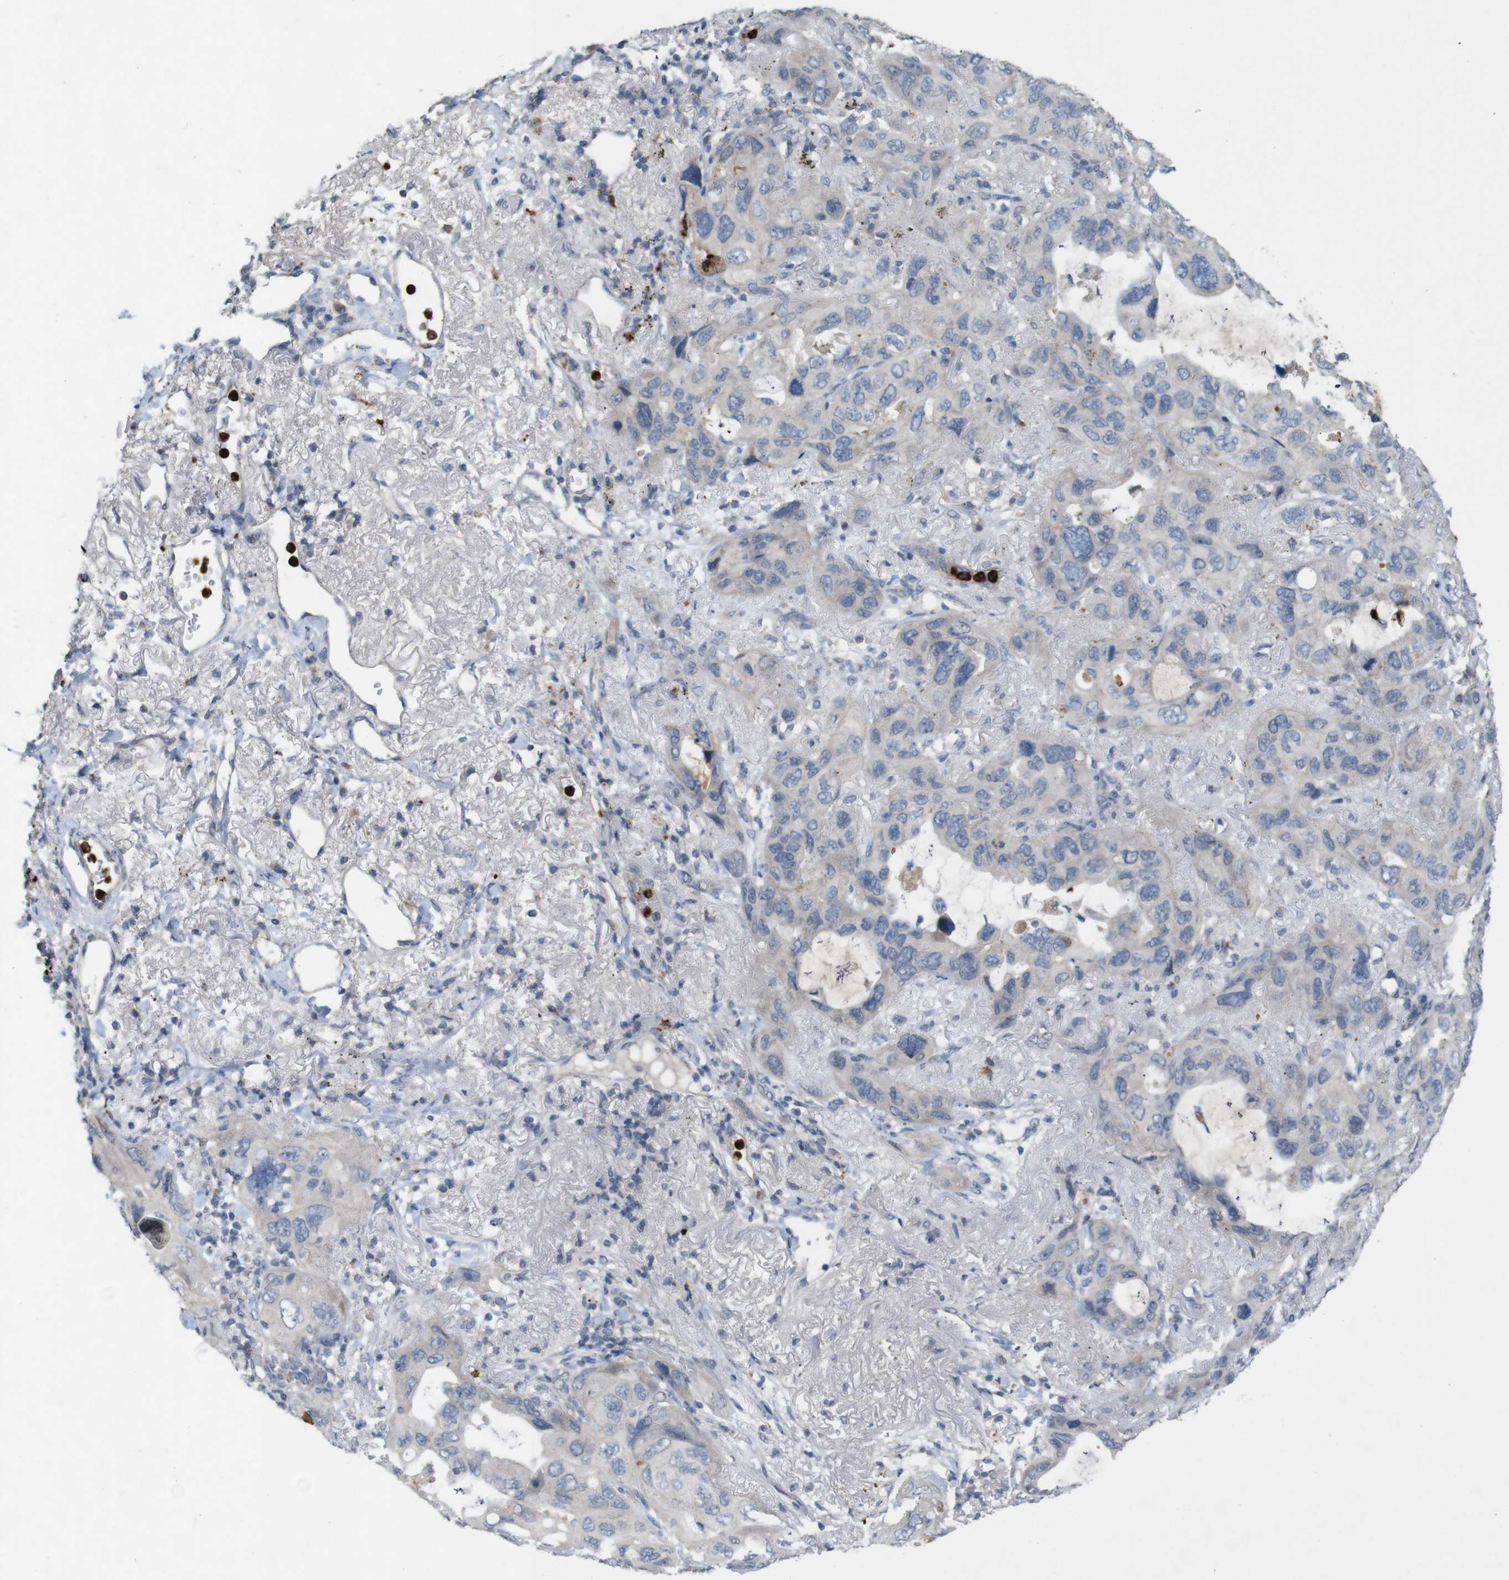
{"staining": {"intensity": "negative", "quantity": "none", "location": "none"}, "tissue": "lung cancer", "cell_type": "Tumor cells", "image_type": "cancer", "snomed": [{"axis": "morphology", "description": "Squamous cell carcinoma, NOS"}, {"axis": "topography", "description": "Lung"}], "caption": "Human lung cancer (squamous cell carcinoma) stained for a protein using immunohistochemistry reveals no staining in tumor cells.", "gene": "TSPAN14", "patient": {"sex": "female", "age": 73}}